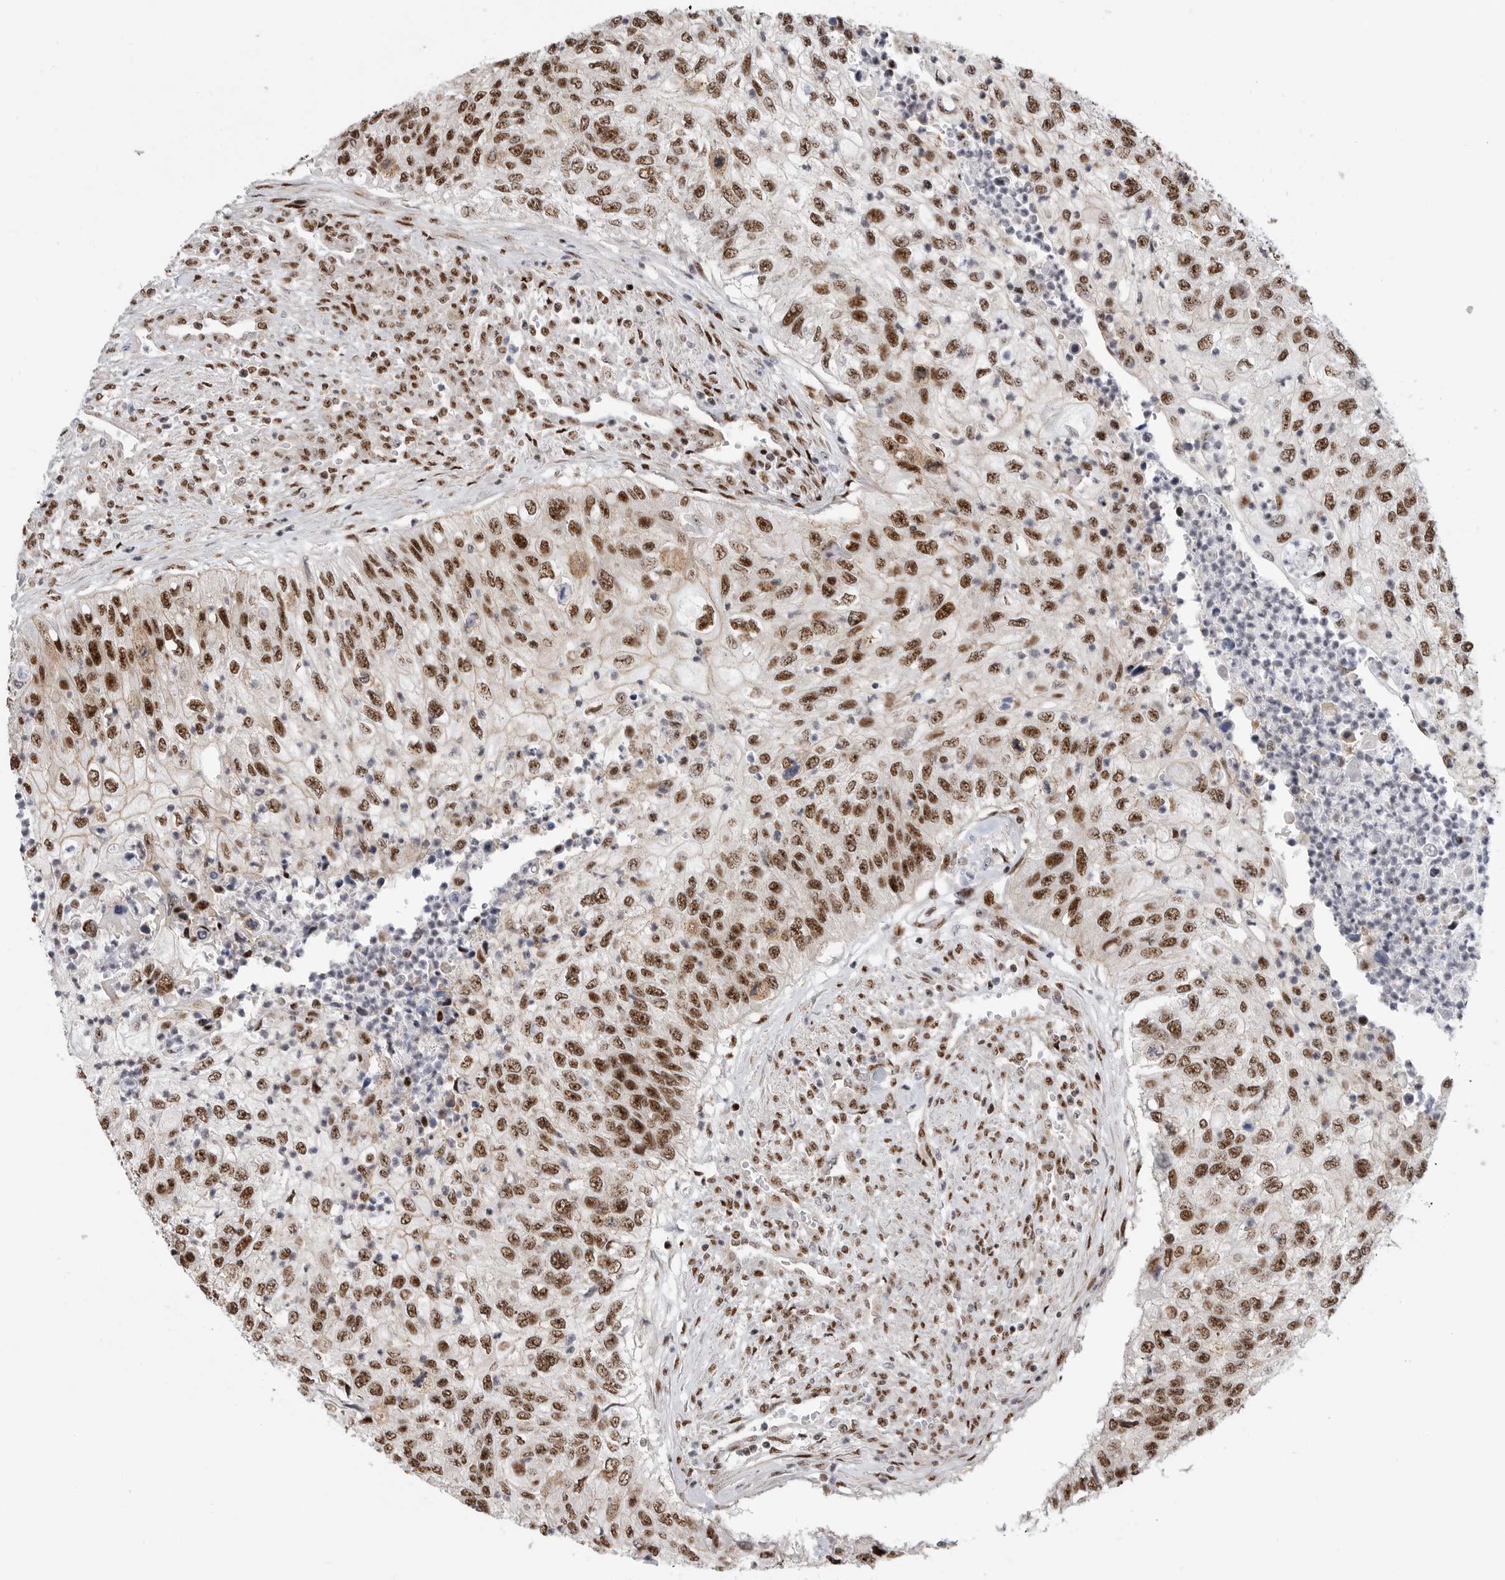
{"staining": {"intensity": "strong", "quantity": ">75%", "location": "nuclear"}, "tissue": "urothelial cancer", "cell_type": "Tumor cells", "image_type": "cancer", "snomed": [{"axis": "morphology", "description": "Urothelial carcinoma, High grade"}, {"axis": "topography", "description": "Urinary bladder"}], "caption": "Protein expression analysis of urothelial cancer shows strong nuclear positivity in about >75% of tumor cells.", "gene": "GPATCH2", "patient": {"sex": "female", "age": 60}}